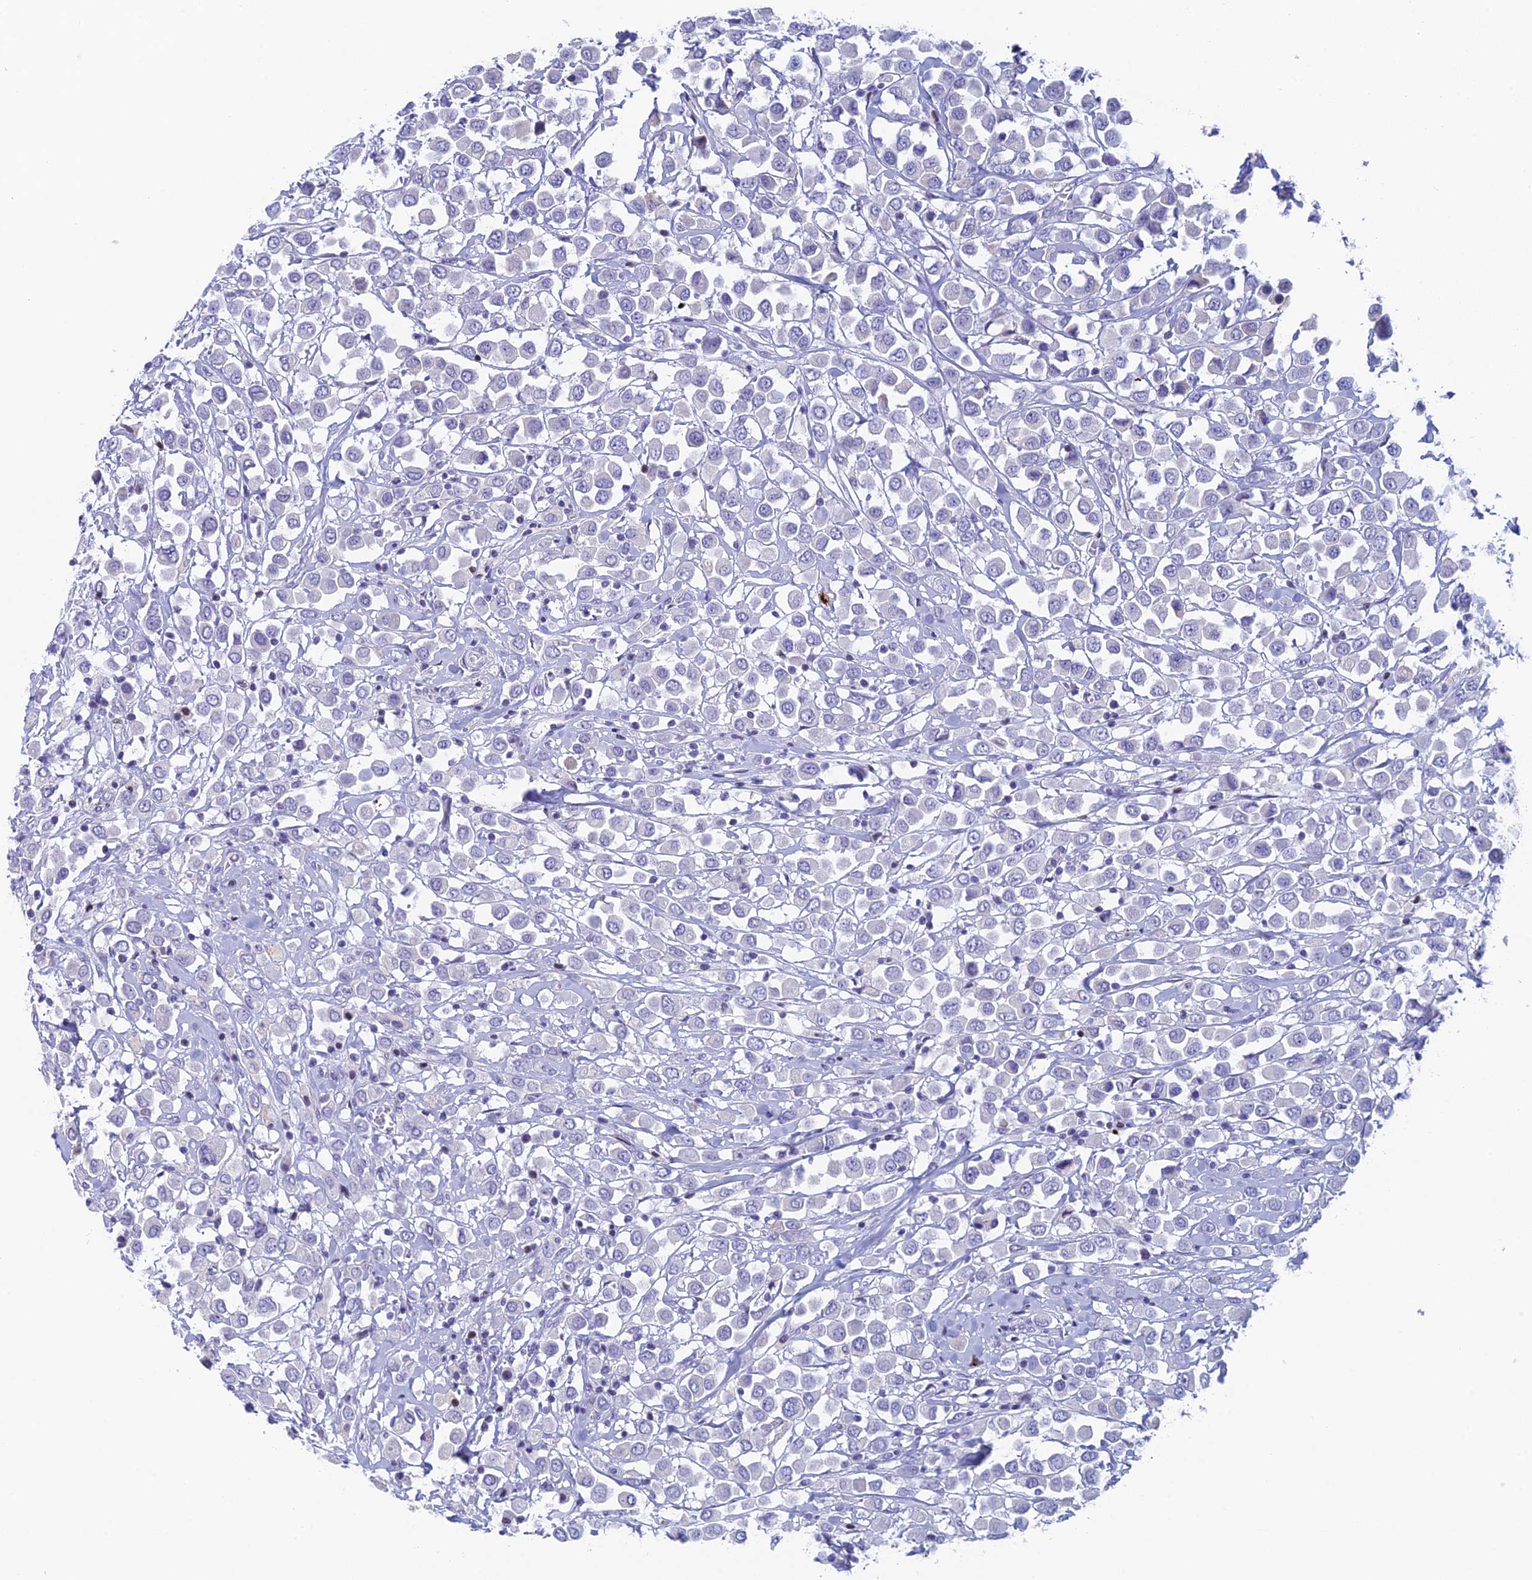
{"staining": {"intensity": "negative", "quantity": "none", "location": "none"}, "tissue": "breast cancer", "cell_type": "Tumor cells", "image_type": "cancer", "snomed": [{"axis": "morphology", "description": "Duct carcinoma"}, {"axis": "topography", "description": "Breast"}], "caption": "DAB immunohistochemical staining of breast cancer (infiltrating ductal carcinoma) shows no significant positivity in tumor cells.", "gene": "REXO5", "patient": {"sex": "female", "age": 61}}